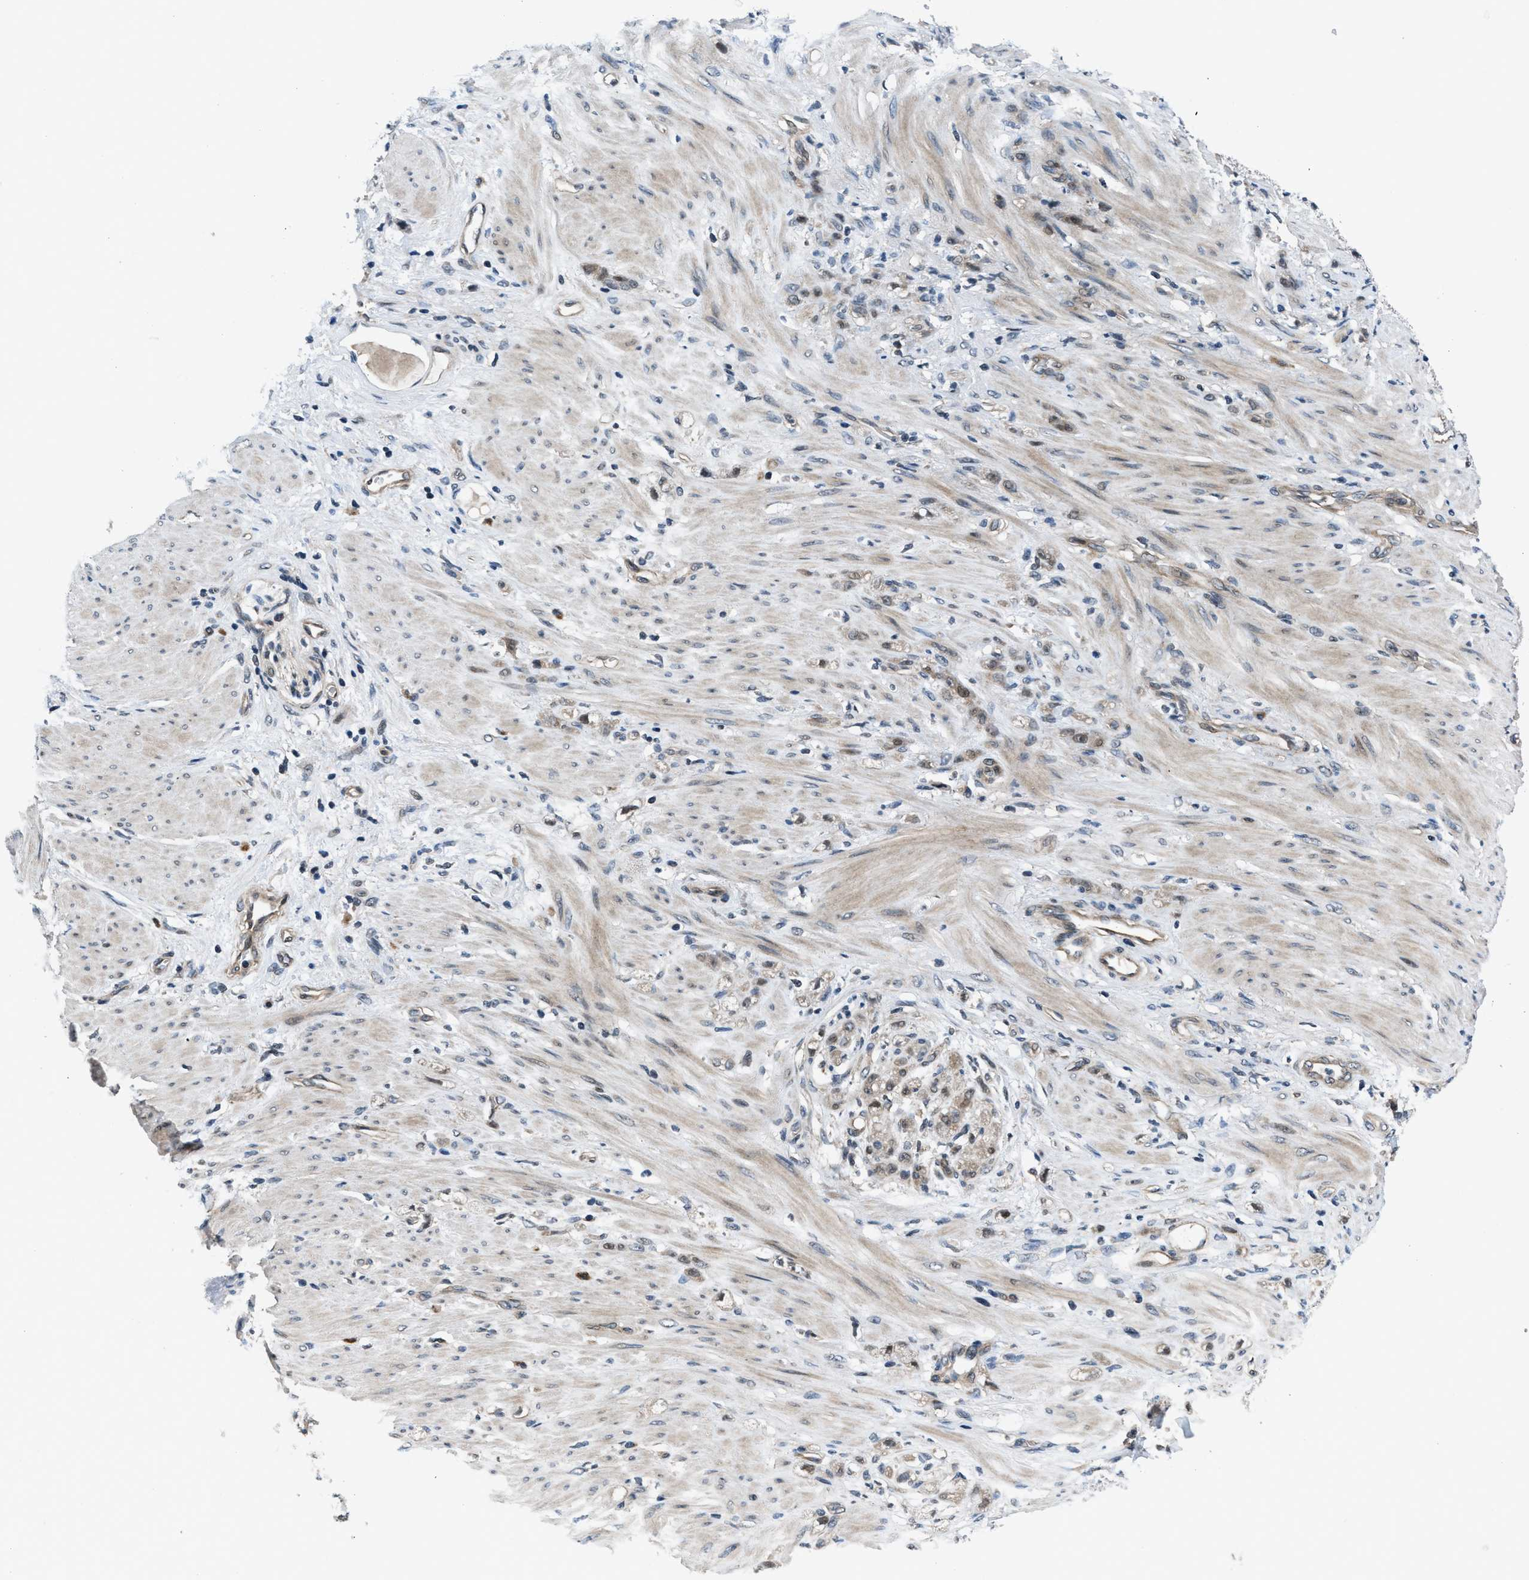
{"staining": {"intensity": "weak", "quantity": ">75%", "location": "cytoplasmic/membranous,nuclear"}, "tissue": "stomach cancer", "cell_type": "Tumor cells", "image_type": "cancer", "snomed": [{"axis": "morphology", "description": "Adenocarcinoma, NOS"}, {"axis": "topography", "description": "Stomach"}], "caption": "IHC photomicrograph of neoplastic tissue: stomach cancer (adenocarcinoma) stained using immunohistochemistry (IHC) displays low levels of weak protein expression localized specifically in the cytoplasmic/membranous and nuclear of tumor cells, appearing as a cytoplasmic/membranous and nuclear brown color.", "gene": "SETD5", "patient": {"sex": "male", "age": 82}}